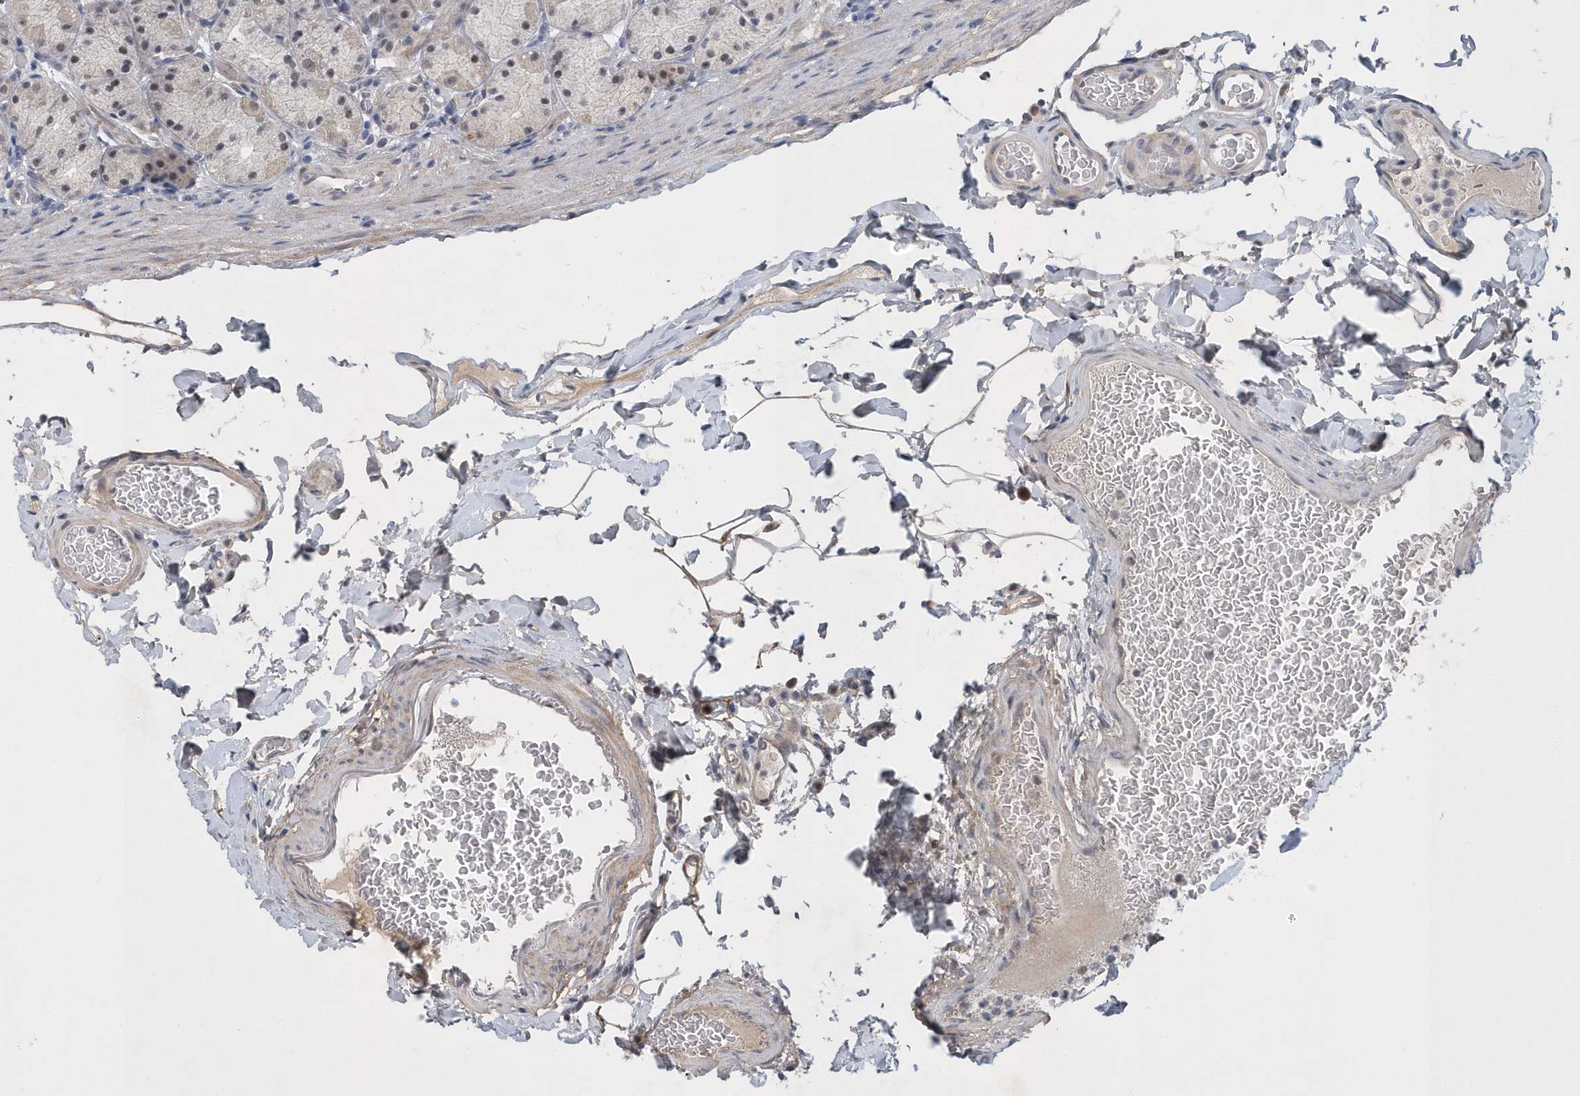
{"staining": {"intensity": "moderate", "quantity": "25%-75%", "location": "nuclear"}, "tissue": "stomach", "cell_type": "Glandular cells", "image_type": "normal", "snomed": [{"axis": "morphology", "description": "Normal tissue, NOS"}, {"axis": "topography", "description": "Stomach, upper"}], "caption": "Benign stomach demonstrates moderate nuclear positivity in about 25%-75% of glandular cells, visualized by immunohistochemistry.", "gene": "FAM217A", "patient": {"sex": "male", "age": 68}}